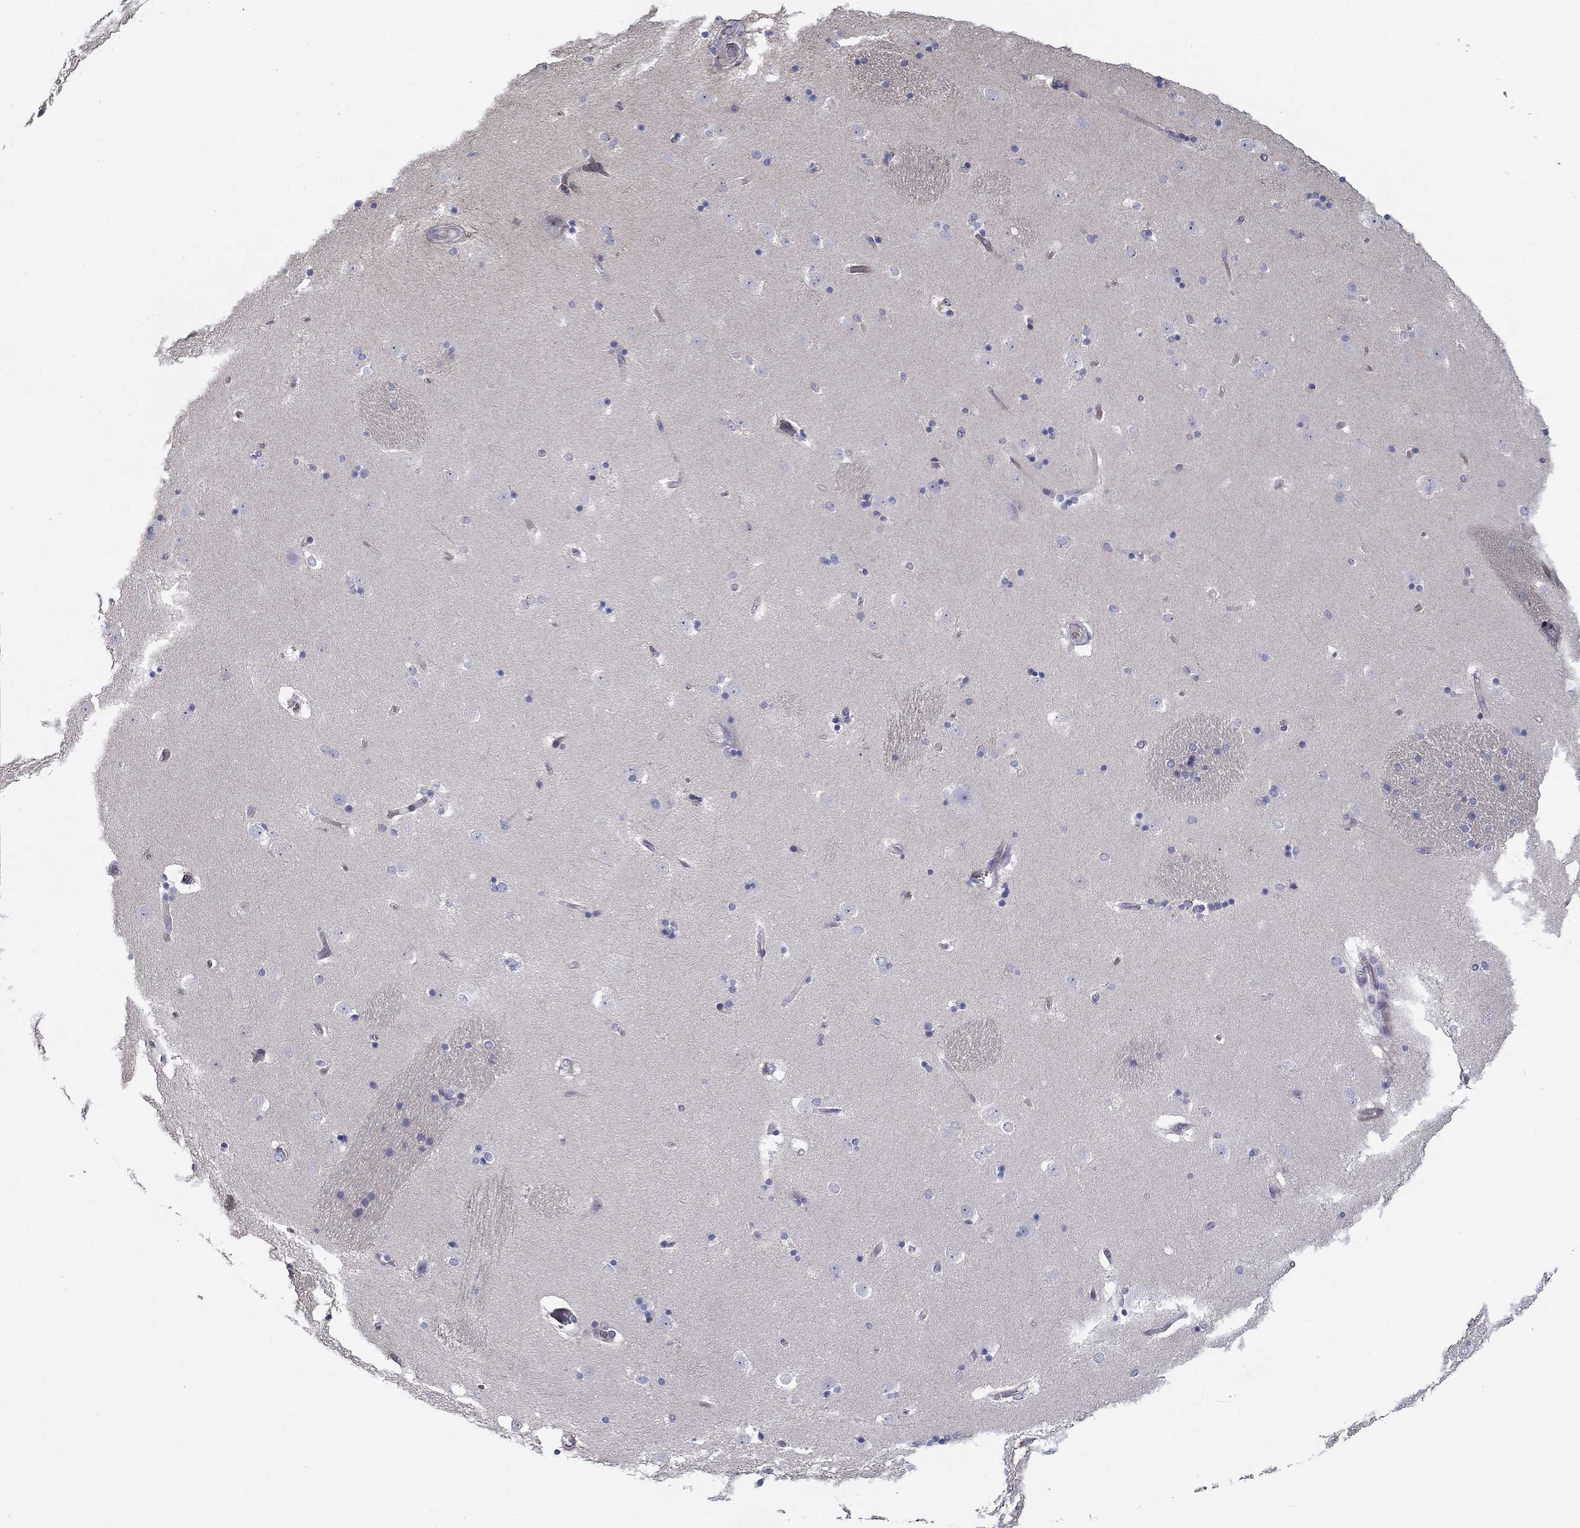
{"staining": {"intensity": "negative", "quantity": "none", "location": "none"}, "tissue": "caudate", "cell_type": "Glial cells", "image_type": "normal", "snomed": [{"axis": "morphology", "description": "Normal tissue, NOS"}, {"axis": "topography", "description": "Lateral ventricle wall"}], "caption": "This is a histopathology image of immunohistochemistry staining of unremarkable caudate, which shows no staining in glial cells. (DAB (3,3'-diaminobenzidine) immunohistochemistry, high magnification).", "gene": "SIT1", "patient": {"sex": "male", "age": 51}}